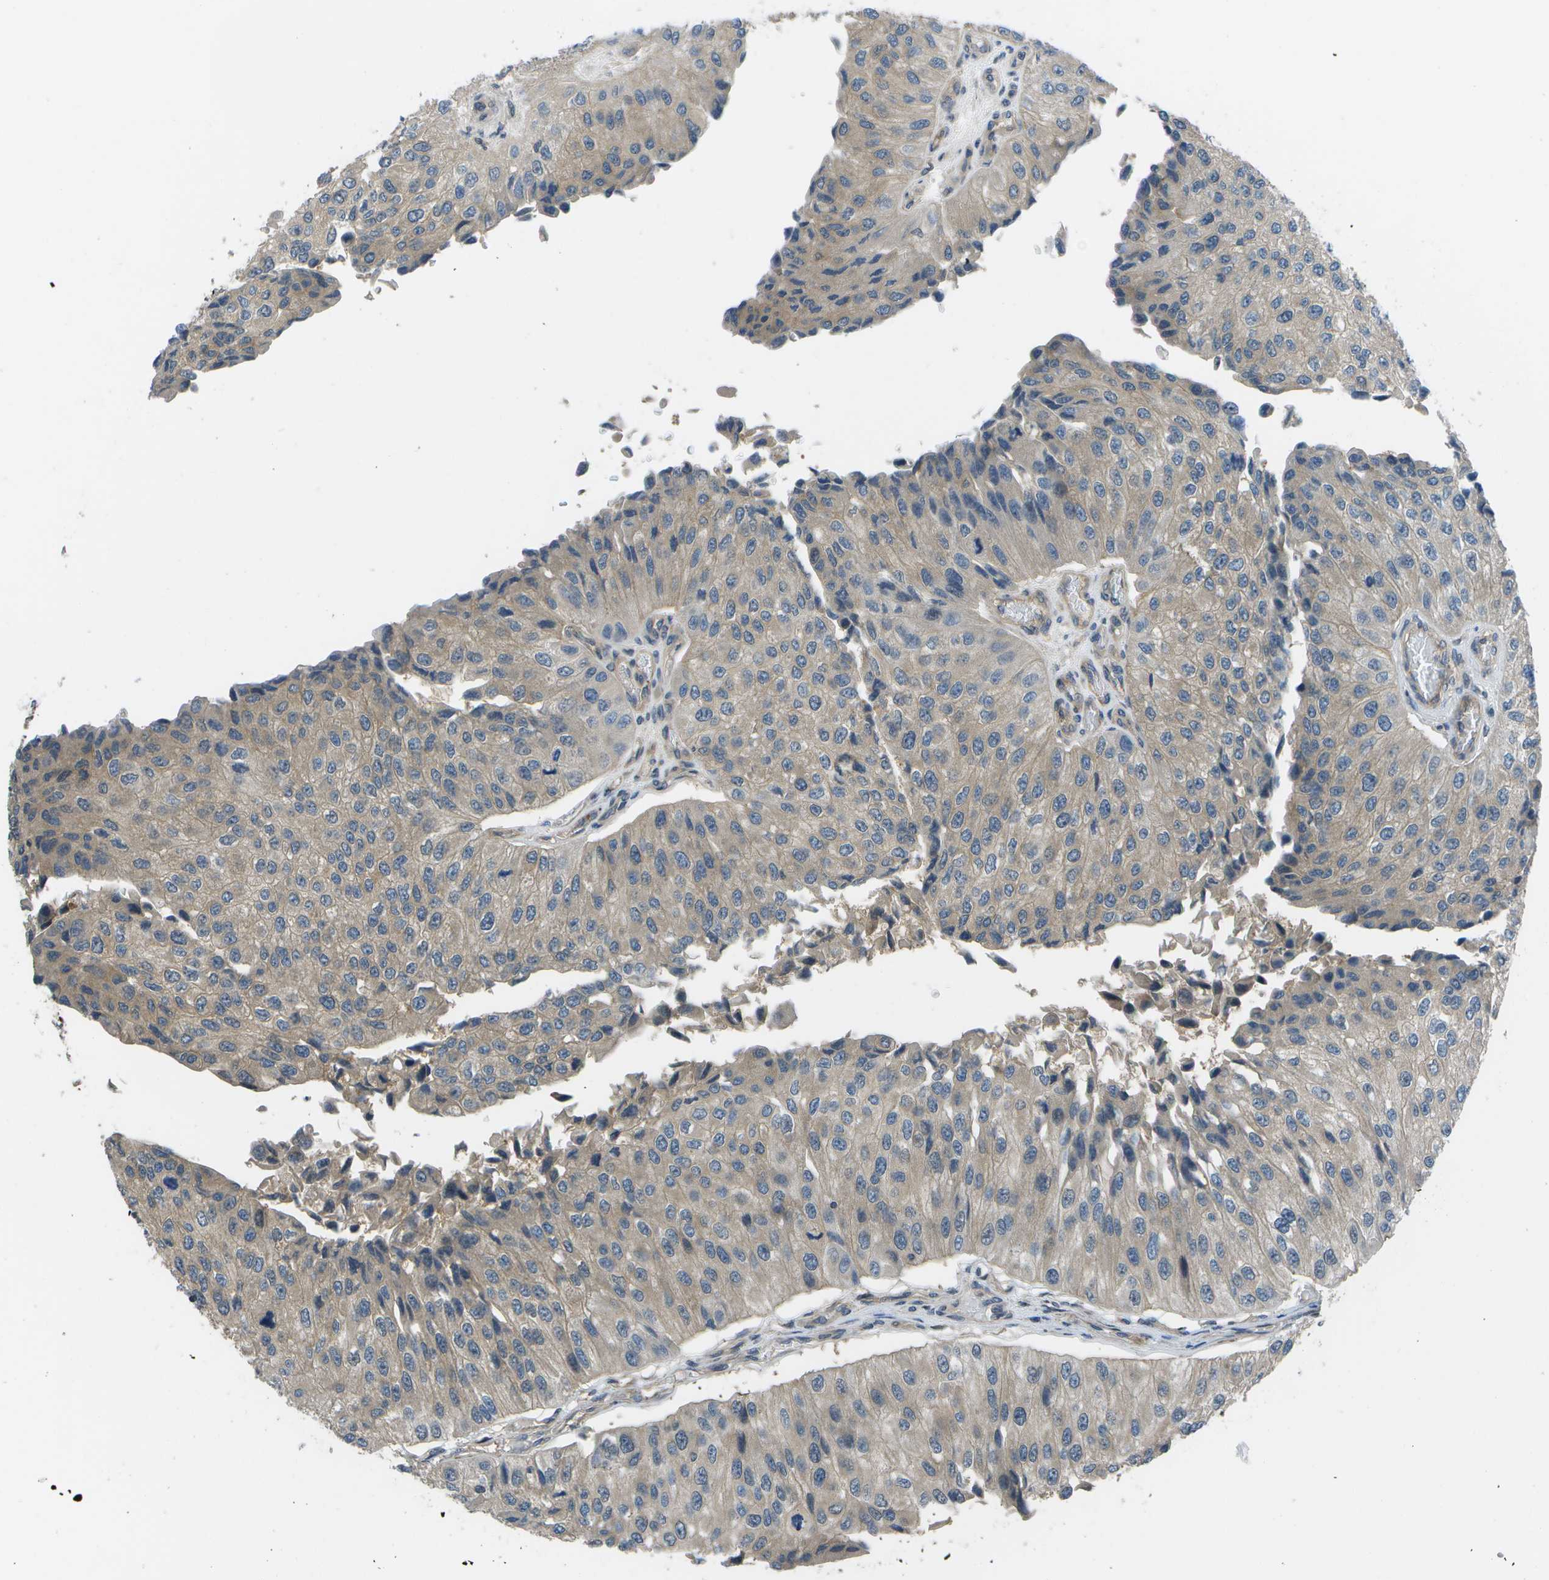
{"staining": {"intensity": "weak", "quantity": ">75%", "location": "cytoplasmic/membranous"}, "tissue": "urothelial cancer", "cell_type": "Tumor cells", "image_type": "cancer", "snomed": [{"axis": "morphology", "description": "Urothelial carcinoma, High grade"}, {"axis": "topography", "description": "Kidney"}, {"axis": "topography", "description": "Urinary bladder"}], "caption": "Protein staining demonstrates weak cytoplasmic/membranous positivity in about >75% of tumor cells in urothelial cancer.", "gene": "ENPP5", "patient": {"sex": "male", "age": 77}}